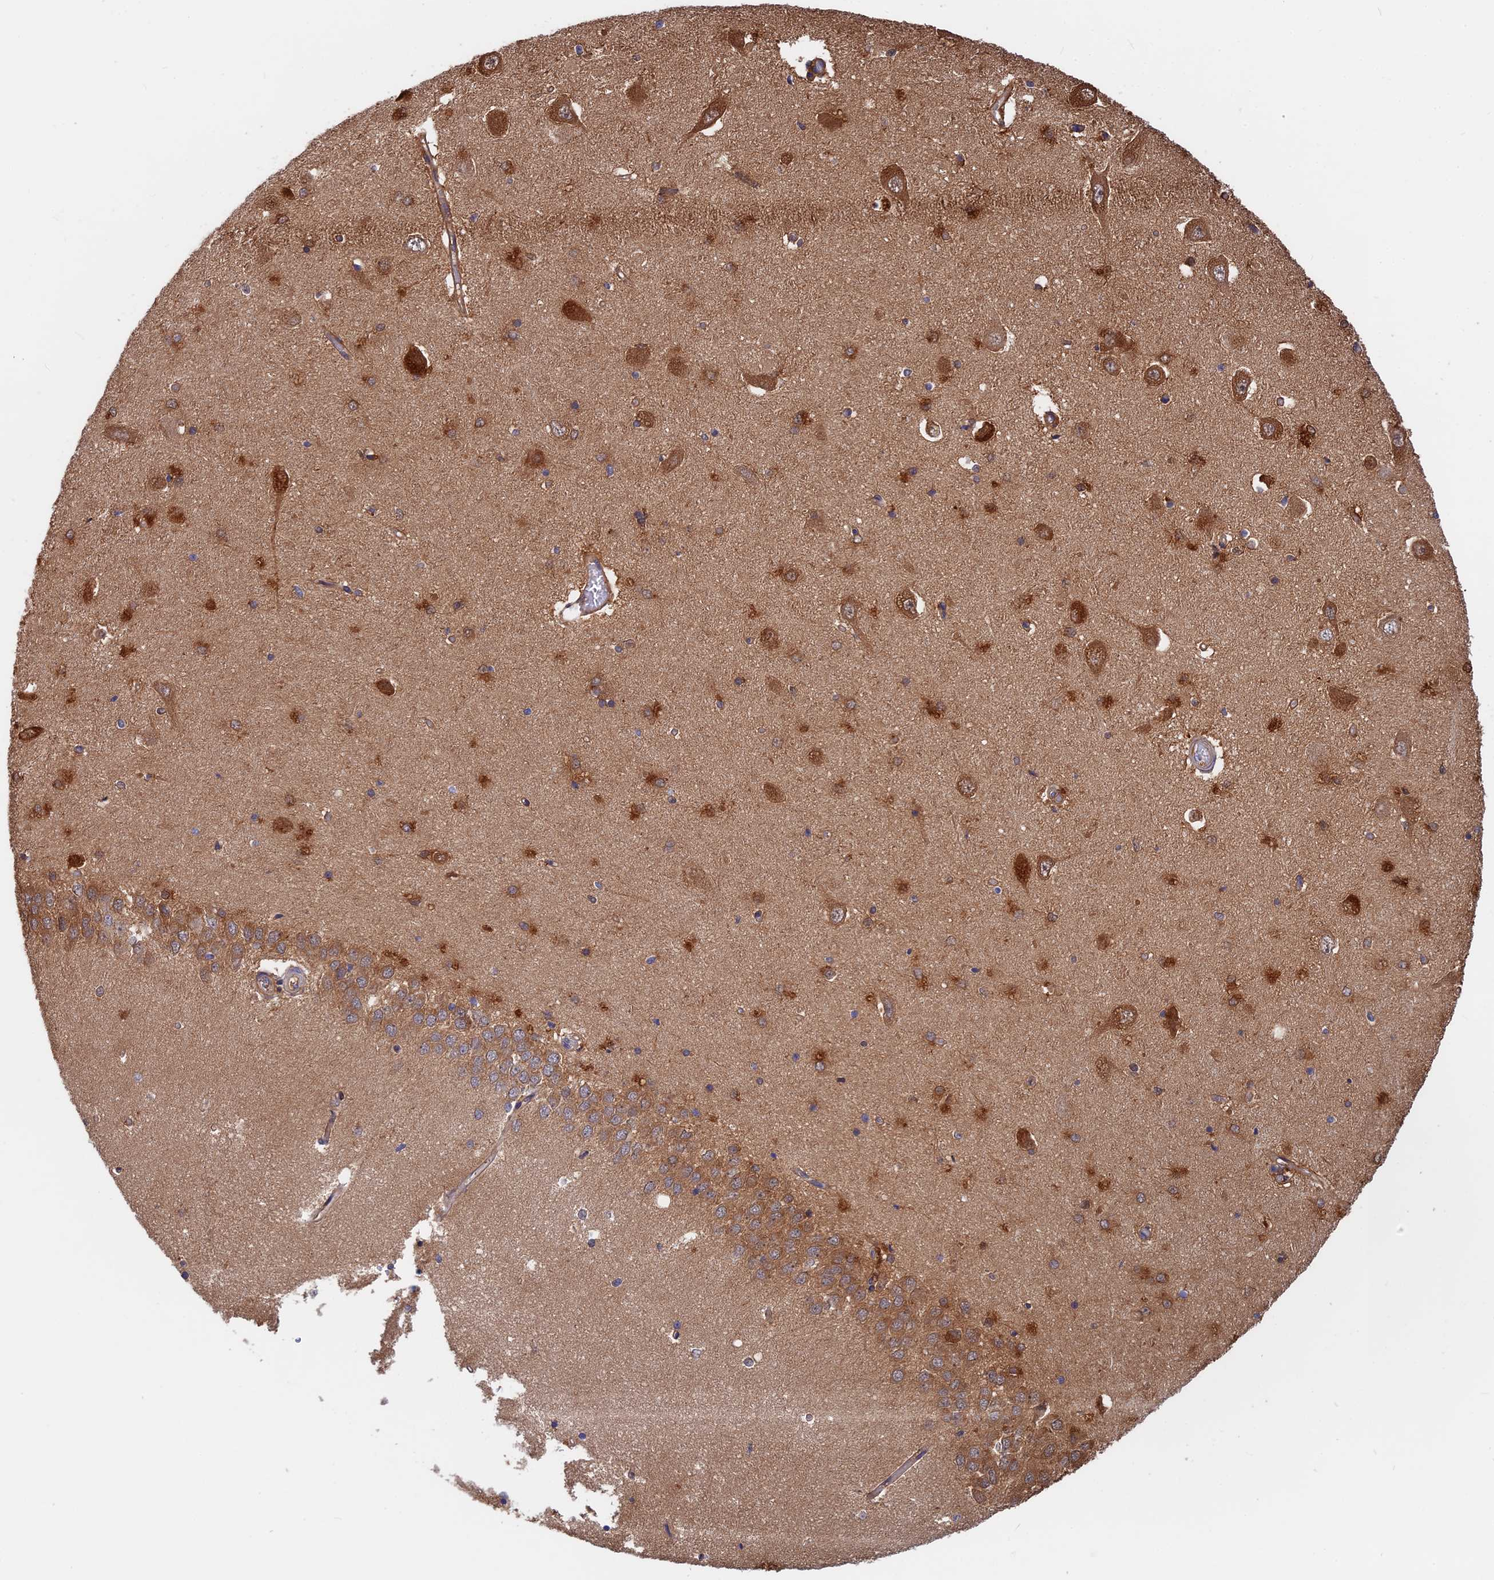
{"staining": {"intensity": "moderate", "quantity": "<25%", "location": "cytoplasmic/membranous"}, "tissue": "hippocampus", "cell_type": "Glial cells", "image_type": "normal", "snomed": [{"axis": "morphology", "description": "Normal tissue, NOS"}, {"axis": "topography", "description": "Hippocampus"}], "caption": "Moderate cytoplasmic/membranous protein staining is seen in approximately <25% of glial cells in hippocampus.", "gene": "BLVRA", "patient": {"sex": "male", "age": 45}}